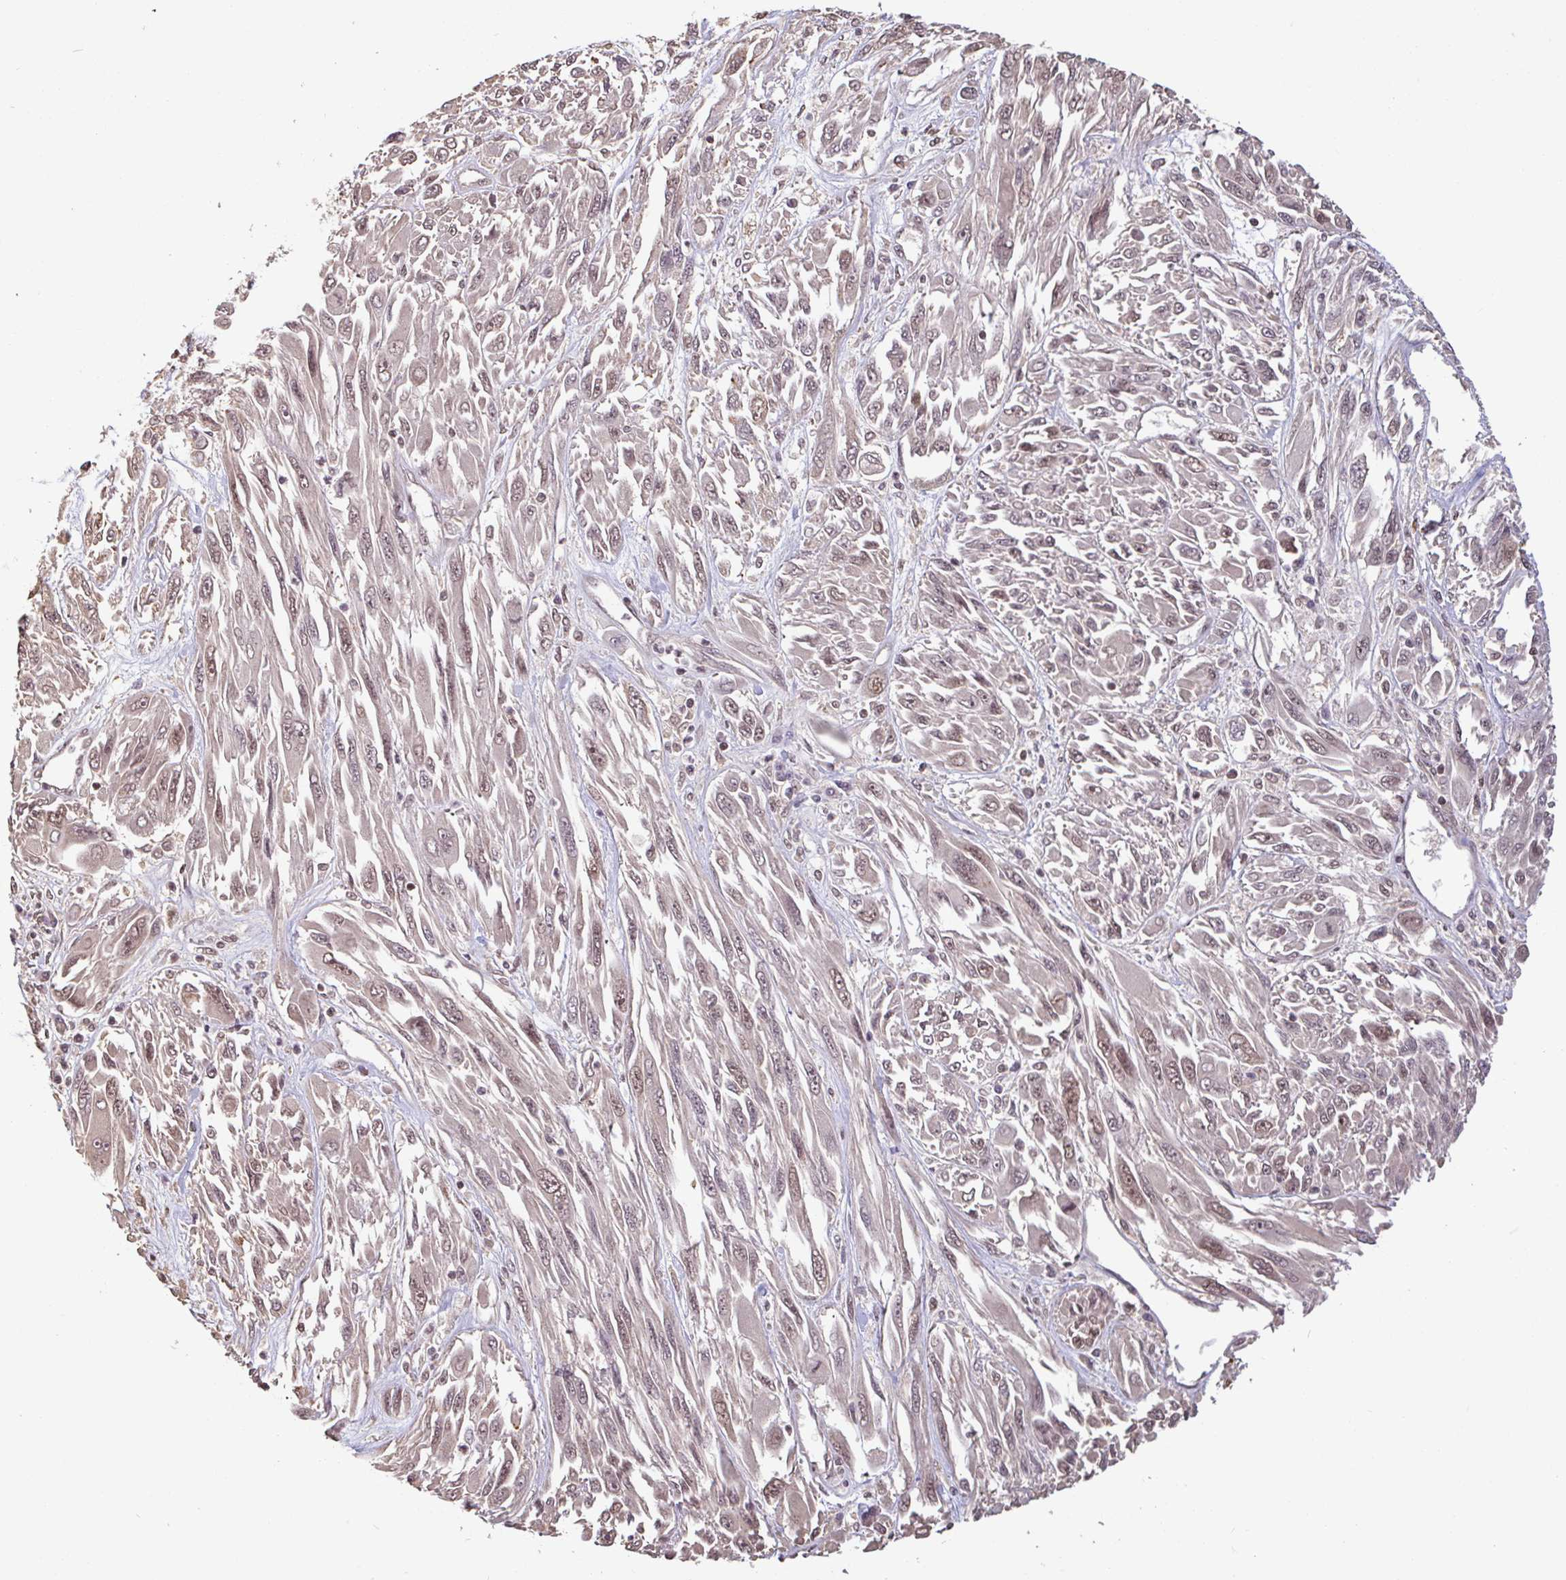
{"staining": {"intensity": "weak", "quantity": ">75%", "location": "nuclear"}, "tissue": "melanoma", "cell_type": "Tumor cells", "image_type": "cancer", "snomed": [{"axis": "morphology", "description": "Malignant melanoma, NOS"}, {"axis": "topography", "description": "Skin"}], "caption": "Protein staining demonstrates weak nuclear staining in approximately >75% of tumor cells in melanoma. The protein is shown in brown color, while the nuclei are stained blue.", "gene": "DR1", "patient": {"sex": "female", "age": 91}}